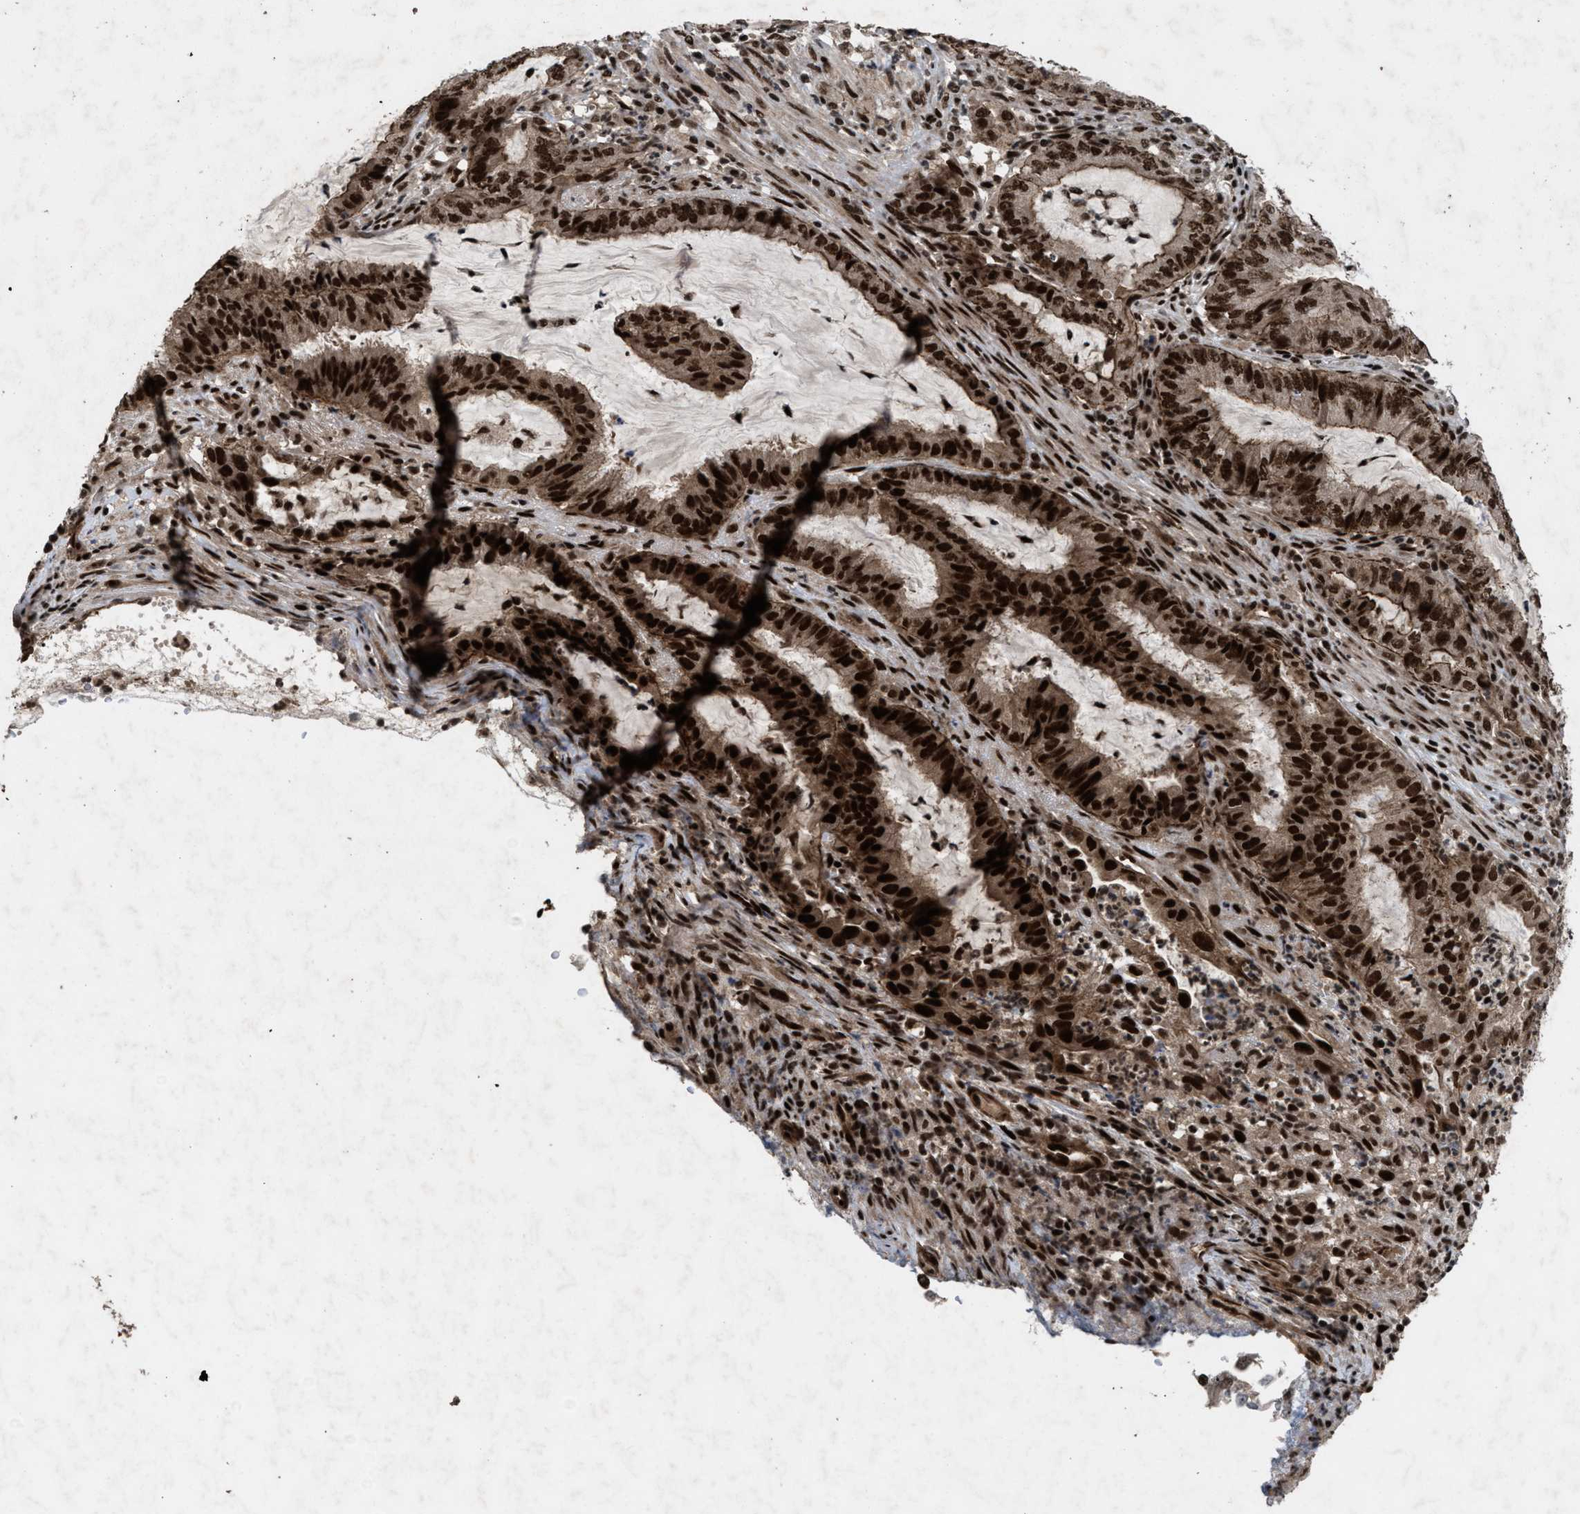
{"staining": {"intensity": "strong", "quantity": ">75%", "location": "cytoplasmic/membranous,nuclear"}, "tissue": "endometrial cancer", "cell_type": "Tumor cells", "image_type": "cancer", "snomed": [{"axis": "morphology", "description": "Adenocarcinoma, NOS"}, {"axis": "topography", "description": "Endometrium"}], "caption": "Brown immunohistochemical staining in human adenocarcinoma (endometrial) demonstrates strong cytoplasmic/membranous and nuclear staining in about >75% of tumor cells. The staining was performed using DAB, with brown indicating positive protein expression. Nuclei are stained blue with hematoxylin.", "gene": "WIZ", "patient": {"sex": "female", "age": 51}}